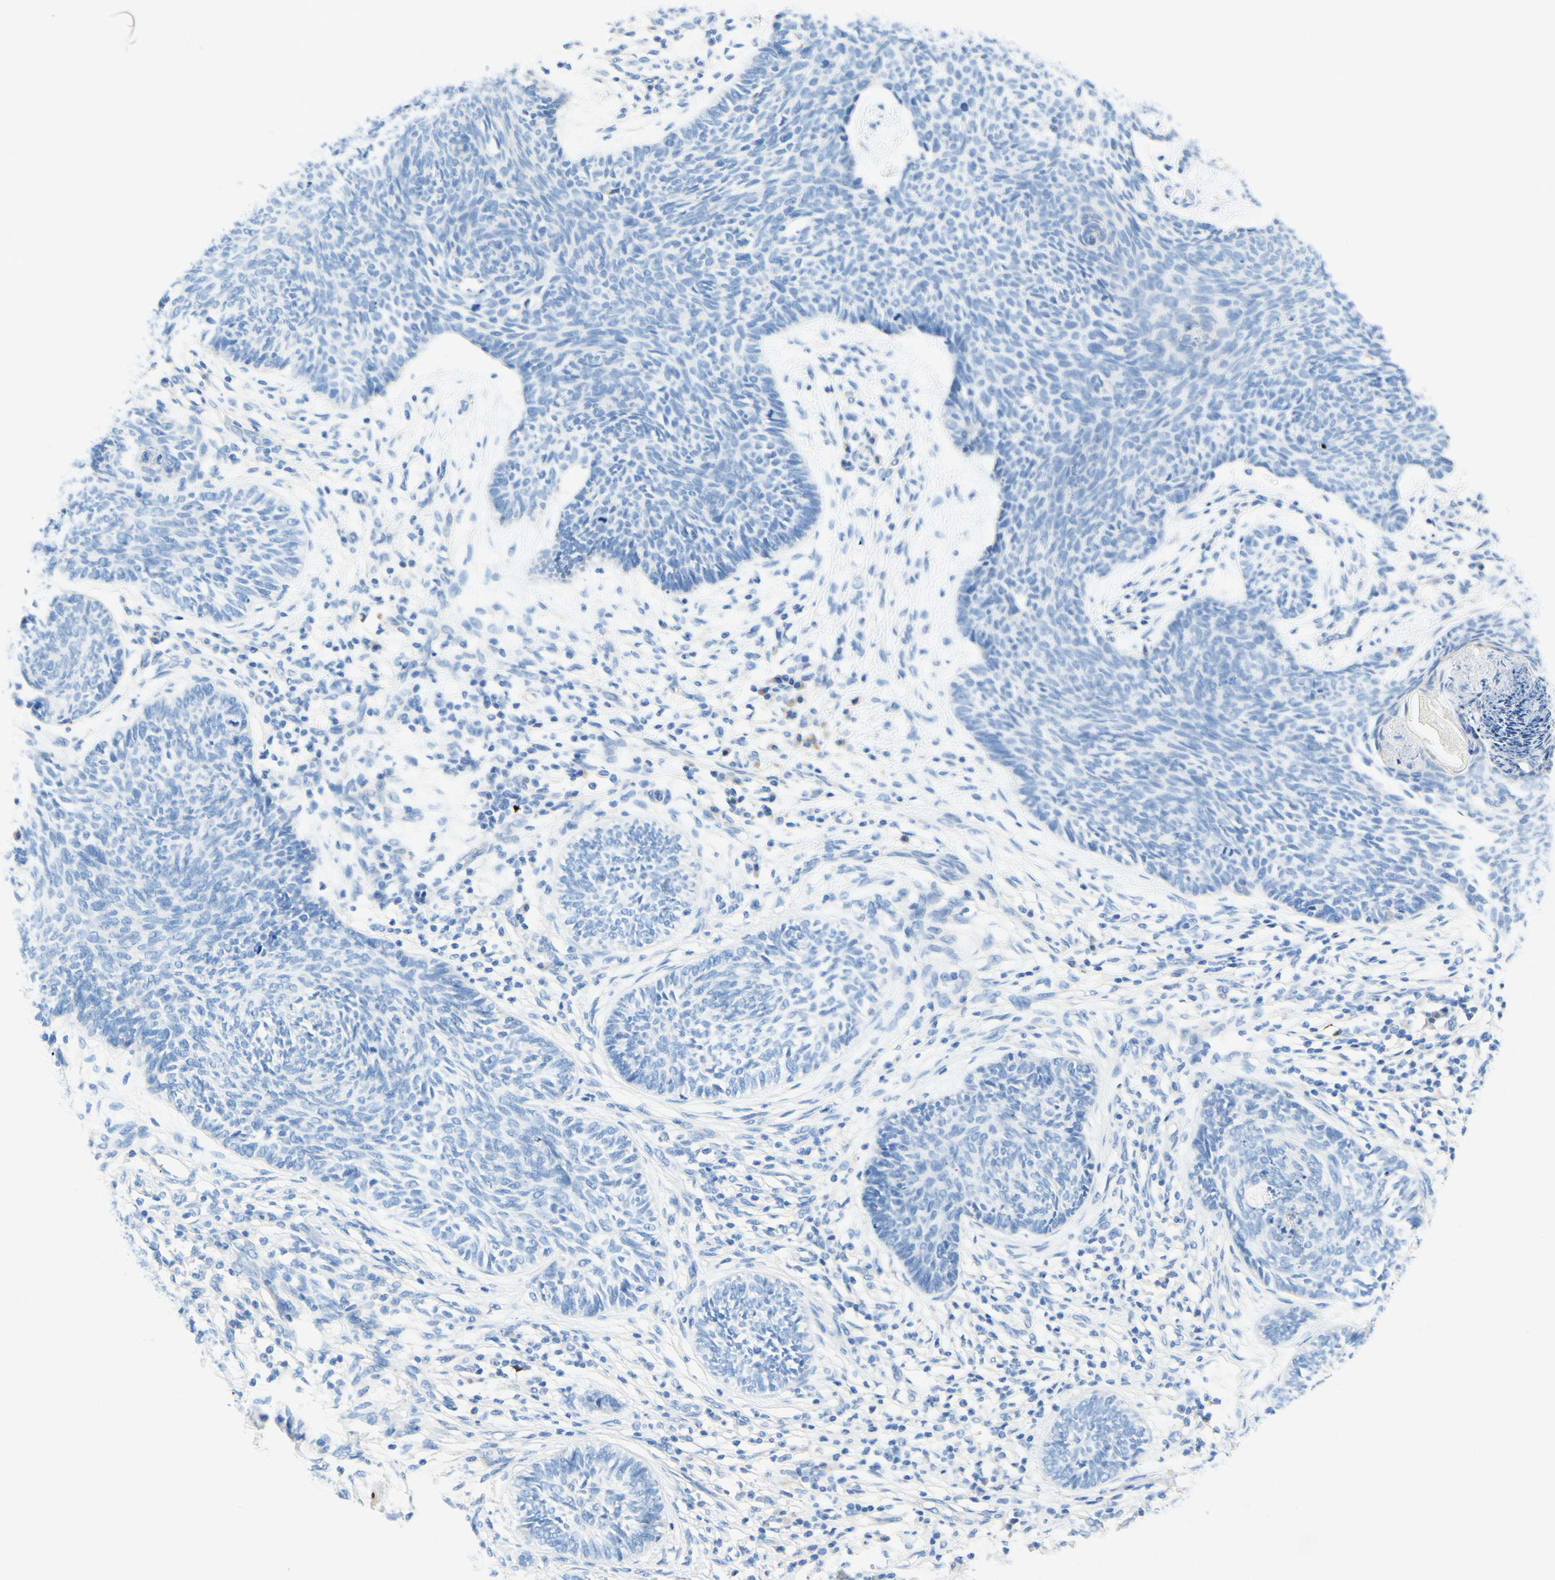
{"staining": {"intensity": "negative", "quantity": "none", "location": "none"}, "tissue": "skin cancer", "cell_type": "Tumor cells", "image_type": "cancer", "snomed": [{"axis": "morphology", "description": "Papilloma, NOS"}, {"axis": "morphology", "description": "Basal cell carcinoma"}, {"axis": "topography", "description": "Skin"}], "caption": "DAB immunohistochemical staining of human skin cancer displays no significant positivity in tumor cells.", "gene": "SLC46A1", "patient": {"sex": "male", "age": 87}}